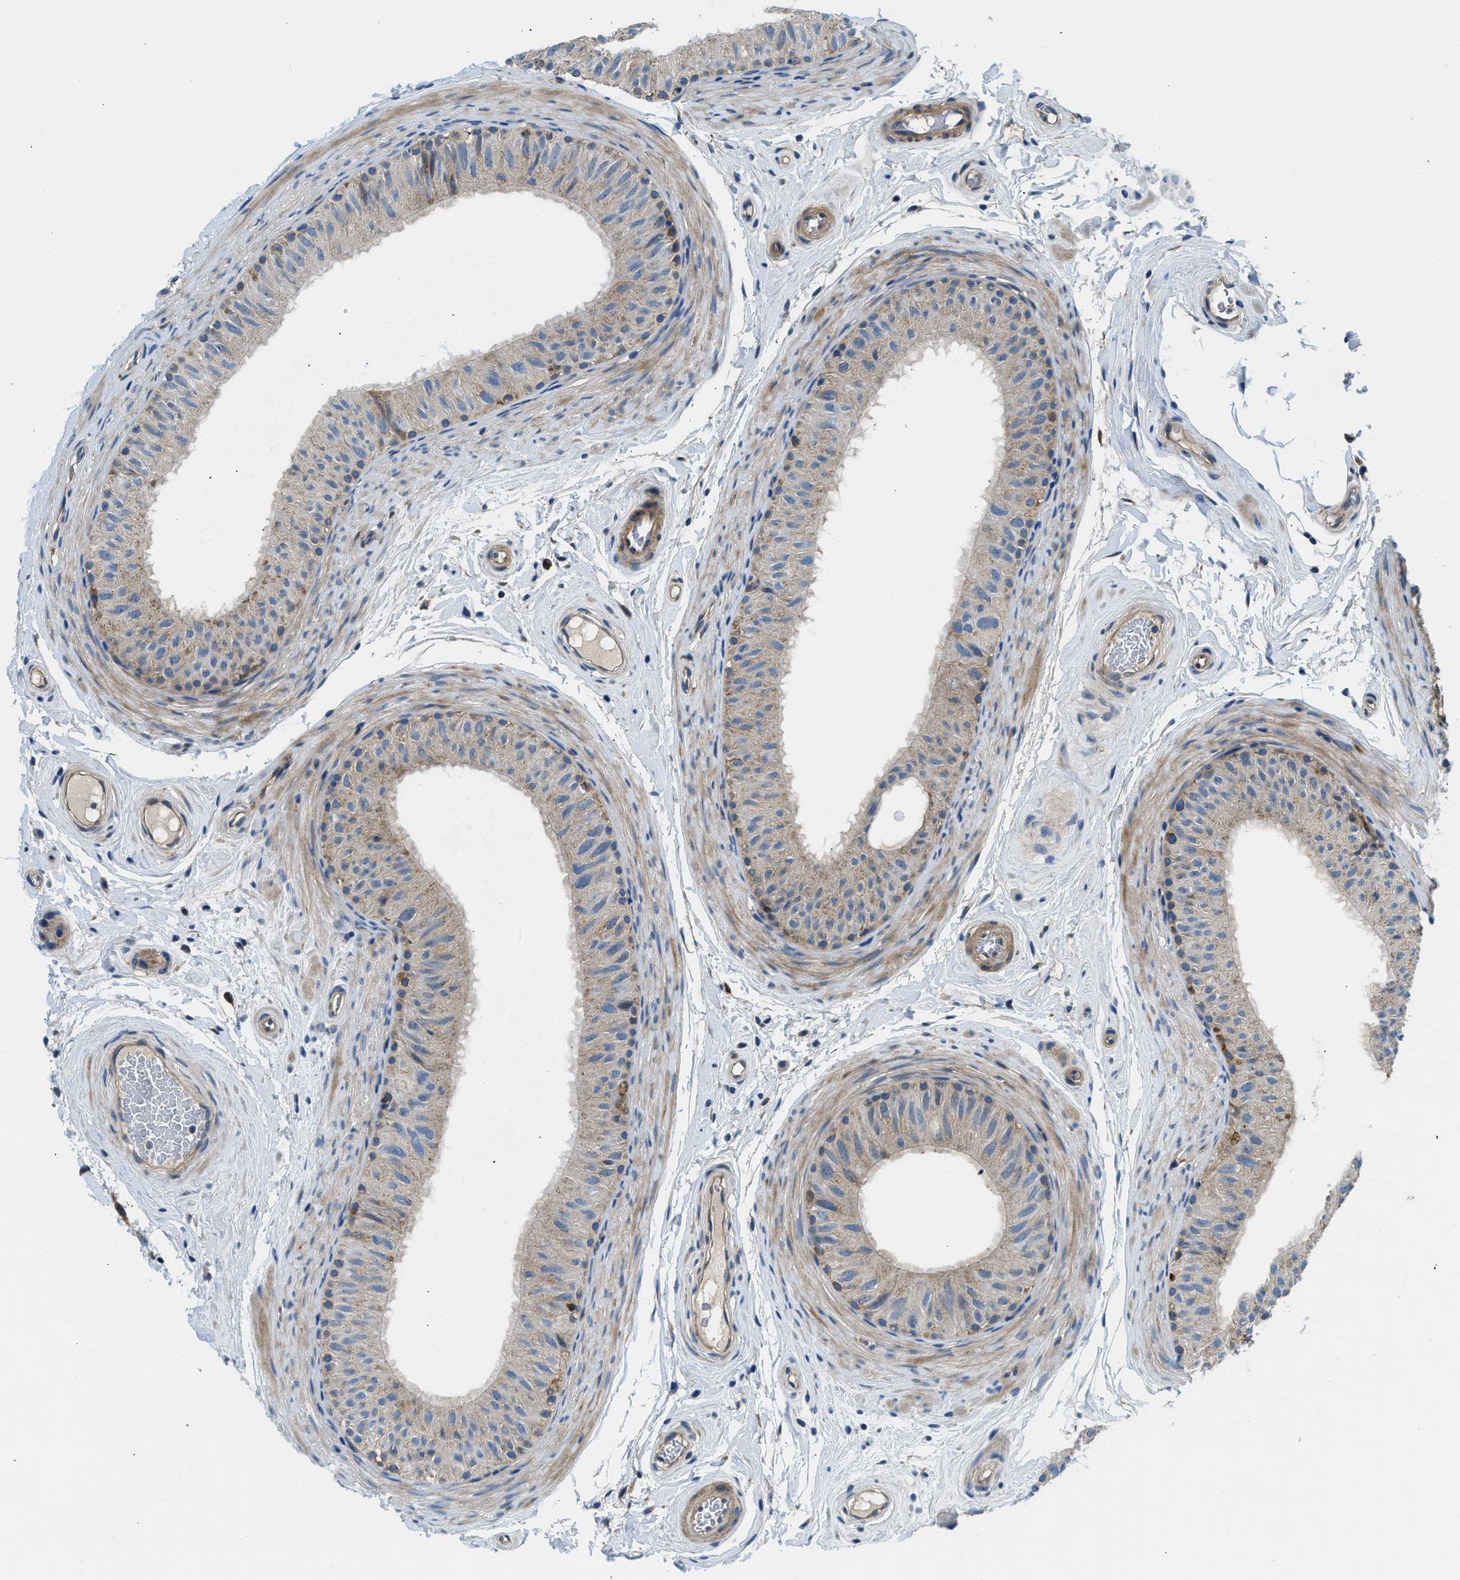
{"staining": {"intensity": "moderate", "quantity": ">75%", "location": "cytoplasmic/membranous"}, "tissue": "epididymis", "cell_type": "Glandular cells", "image_type": "normal", "snomed": [{"axis": "morphology", "description": "Normal tissue, NOS"}, {"axis": "topography", "description": "Epididymis"}], "caption": "Brown immunohistochemical staining in benign human epididymis demonstrates moderate cytoplasmic/membranous expression in approximately >75% of glandular cells. (DAB = brown stain, brightfield microscopy at high magnification).", "gene": "LPIN2", "patient": {"sex": "male", "age": 34}}